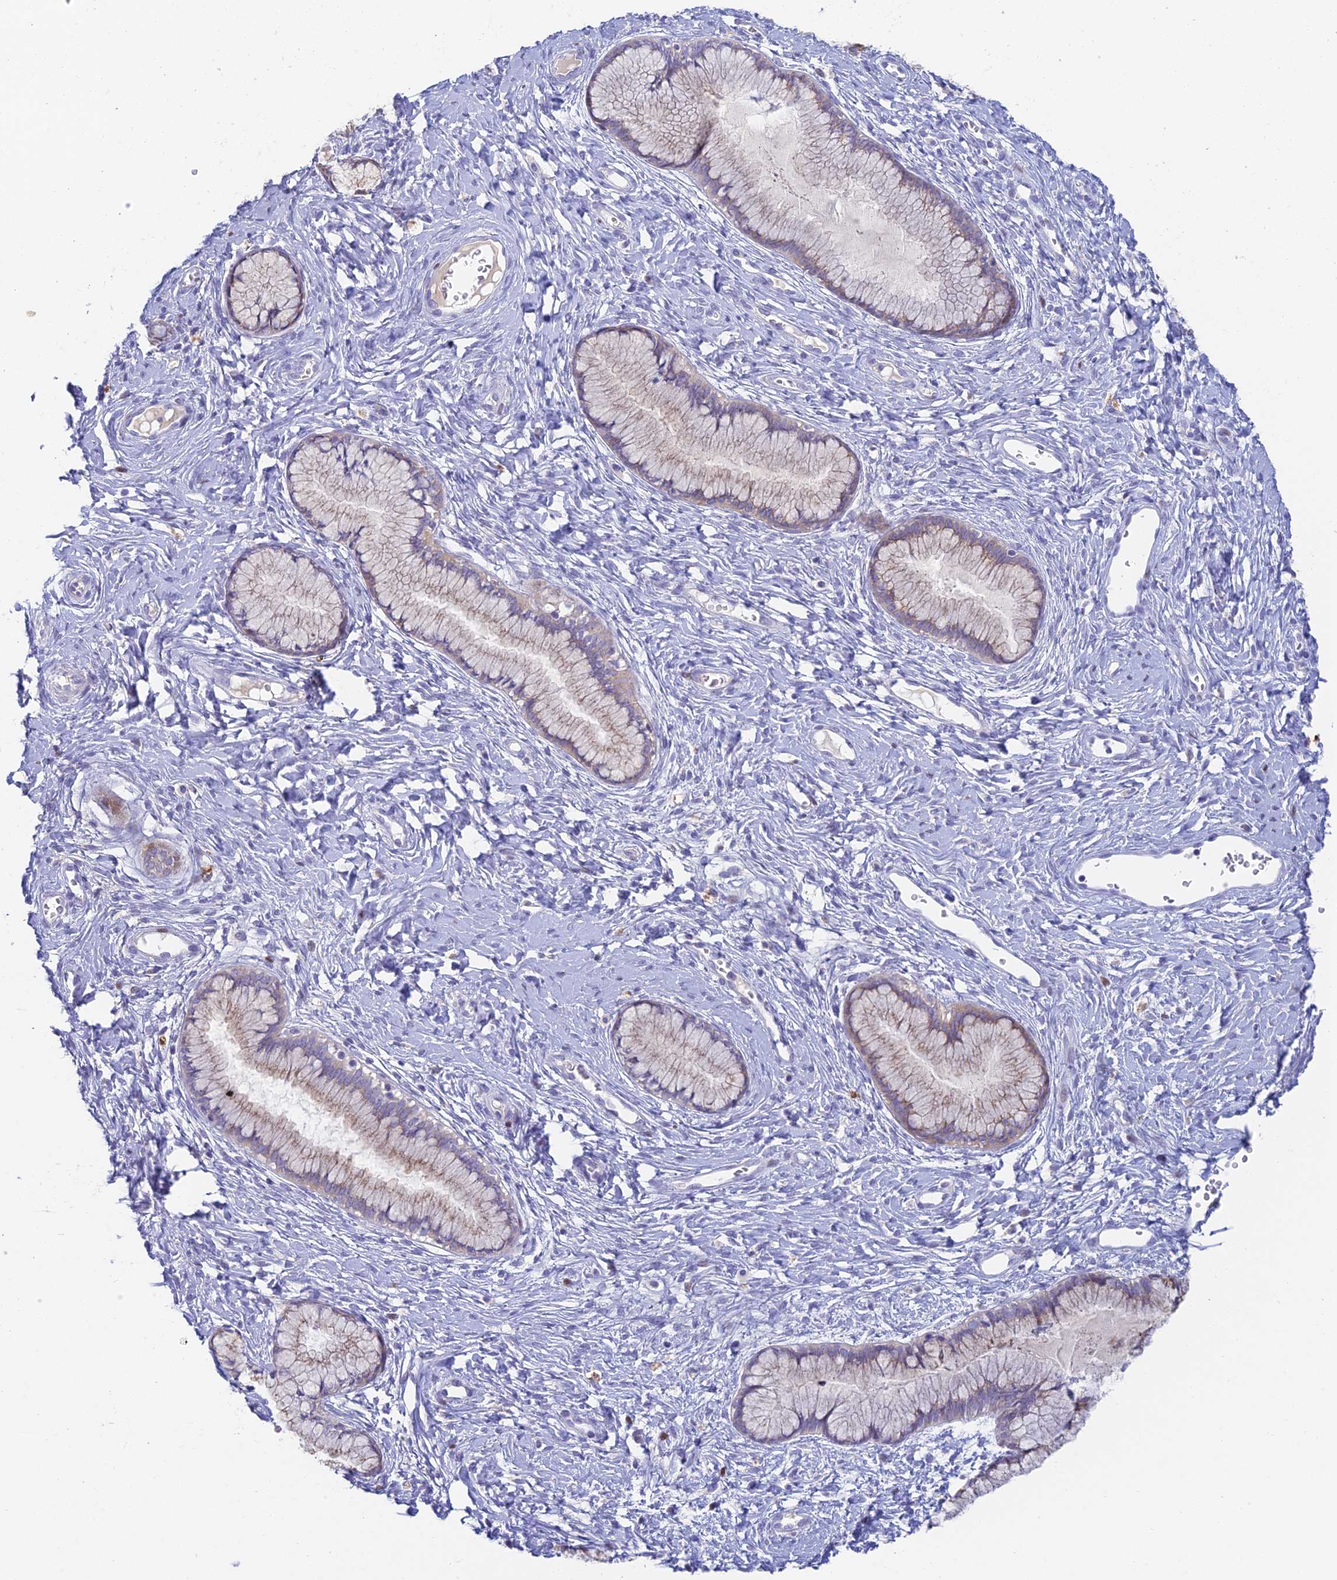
{"staining": {"intensity": "moderate", "quantity": "25%-75%", "location": "cytoplasmic/membranous"}, "tissue": "cervix", "cell_type": "Glandular cells", "image_type": "normal", "snomed": [{"axis": "morphology", "description": "Normal tissue, NOS"}, {"axis": "topography", "description": "Cervix"}], "caption": "An image of cervix stained for a protein reveals moderate cytoplasmic/membranous brown staining in glandular cells. (DAB IHC with brightfield microscopy, high magnification).", "gene": "REXO5", "patient": {"sex": "female", "age": 42}}